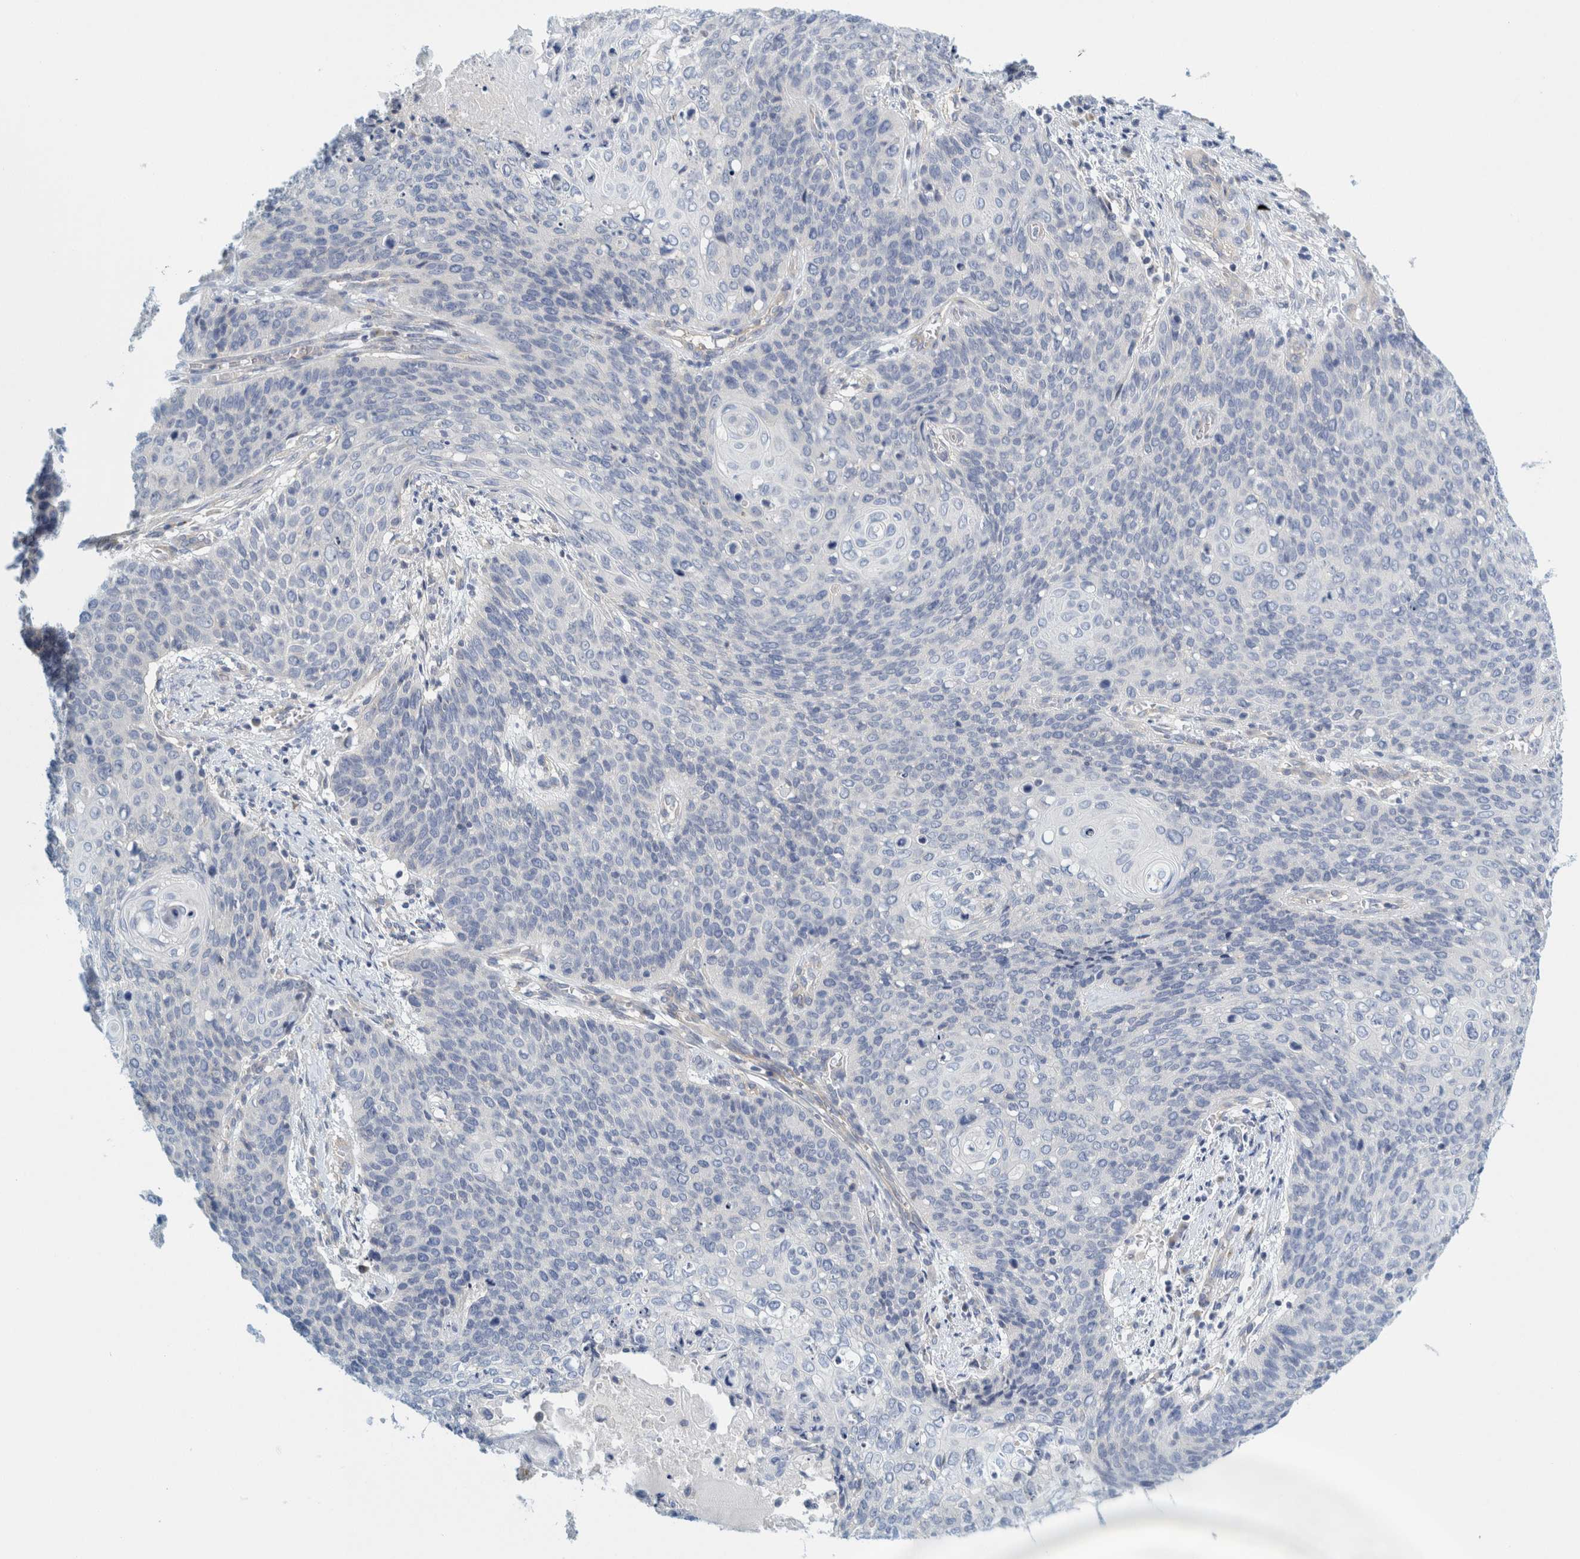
{"staining": {"intensity": "negative", "quantity": "none", "location": "none"}, "tissue": "cervical cancer", "cell_type": "Tumor cells", "image_type": "cancer", "snomed": [{"axis": "morphology", "description": "Squamous cell carcinoma, NOS"}, {"axis": "topography", "description": "Cervix"}], "caption": "Immunohistochemical staining of human squamous cell carcinoma (cervical) demonstrates no significant expression in tumor cells.", "gene": "ZNF324B", "patient": {"sex": "female", "age": 39}}